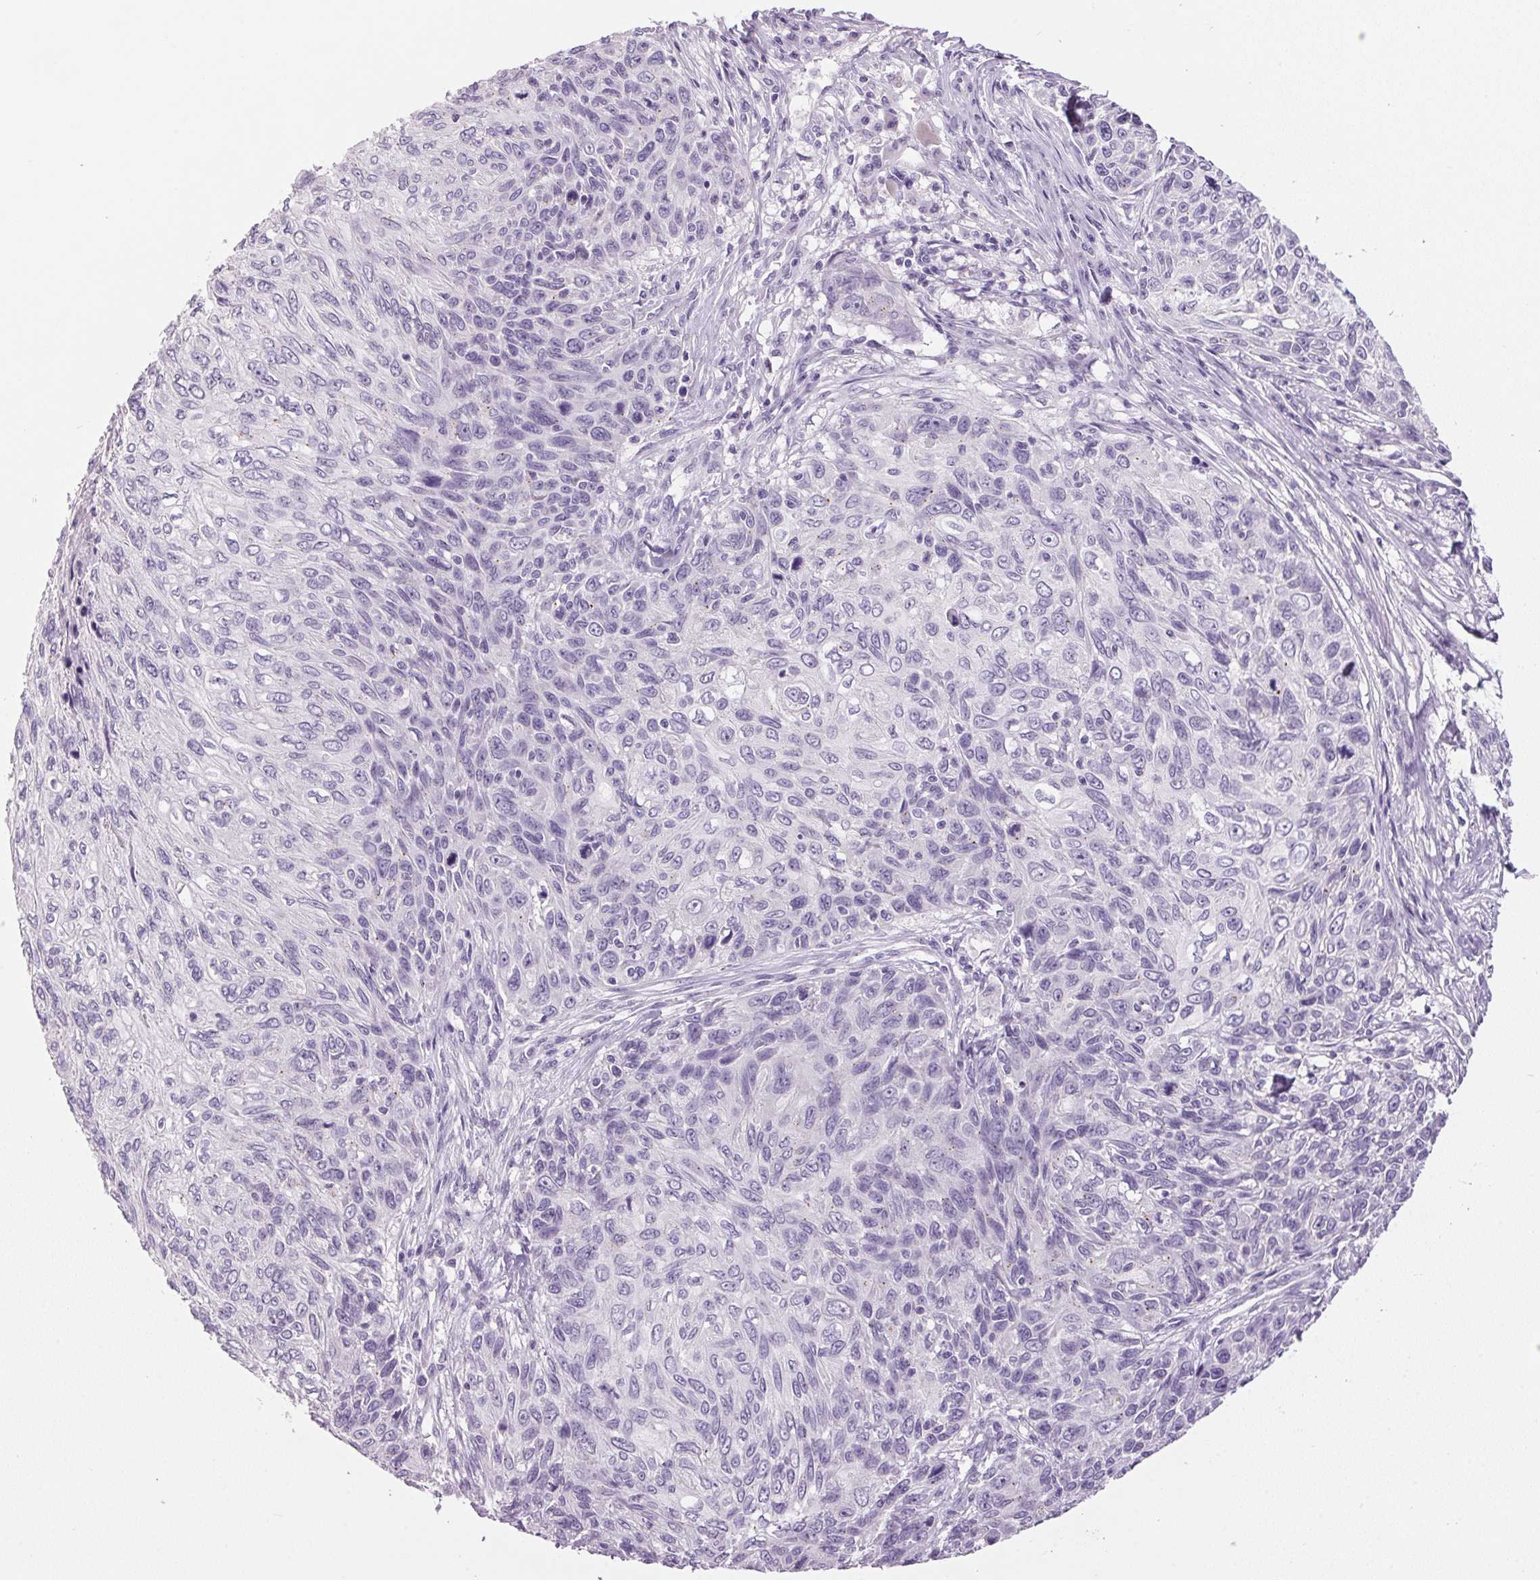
{"staining": {"intensity": "negative", "quantity": "none", "location": "none"}, "tissue": "skin cancer", "cell_type": "Tumor cells", "image_type": "cancer", "snomed": [{"axis": "morphology", "description": "Squamous cell carcinoma, NOS"}, {"axis": "topography", "description": "Skin"}], "caption": "IHC image of human squamous cell carcinoma (skin) stained for a protein (brown), which shows no expression in tumor cells. (DAB (3,3'-diaminobenzidine) immunohistochemistry (IHC) visualized using brightfield microscopy, high magnification).", "gene": "PPP1R1A", "patient": {"sex": "male", "age": 92}}